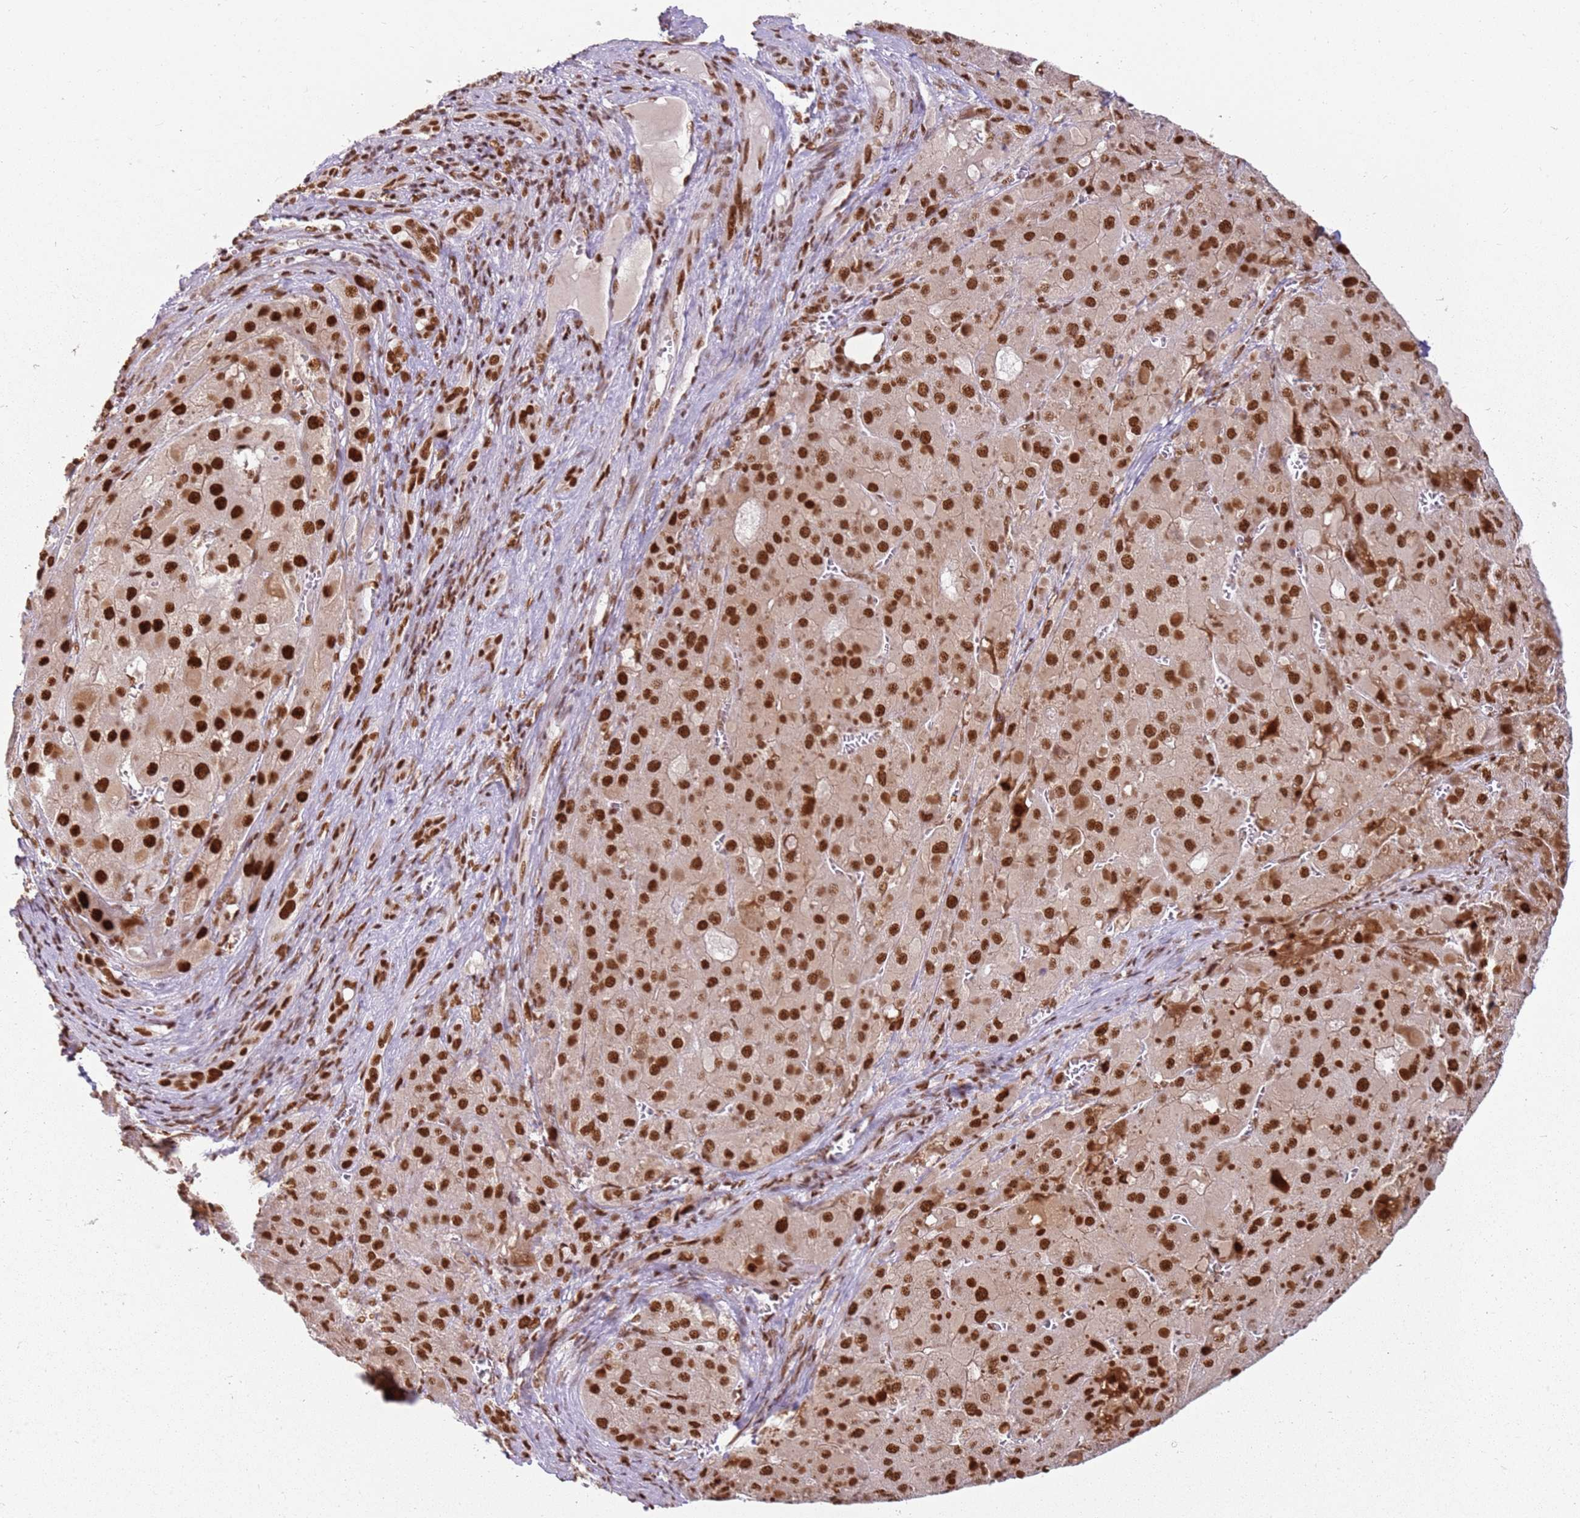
{"staining": {"intensity": "strong", "quantity": ">75%", "location": "nuclear"}, "tissue": "liver cancer", "cell_type": "Tumor cells", "image_type": "cancer", "snomed": [{"axis": "morphology", "description": "Carcinoma, Hepatocellular, NOS"}, {"axis": "topography", "description": "Liver"}], "caption": "Protein expression analysis of human liver cancer reveals strong nuclear staining in about >75% of tumor cells.", "gene": "TENT4A", "patient": {"sex": "female", "age": 73}}